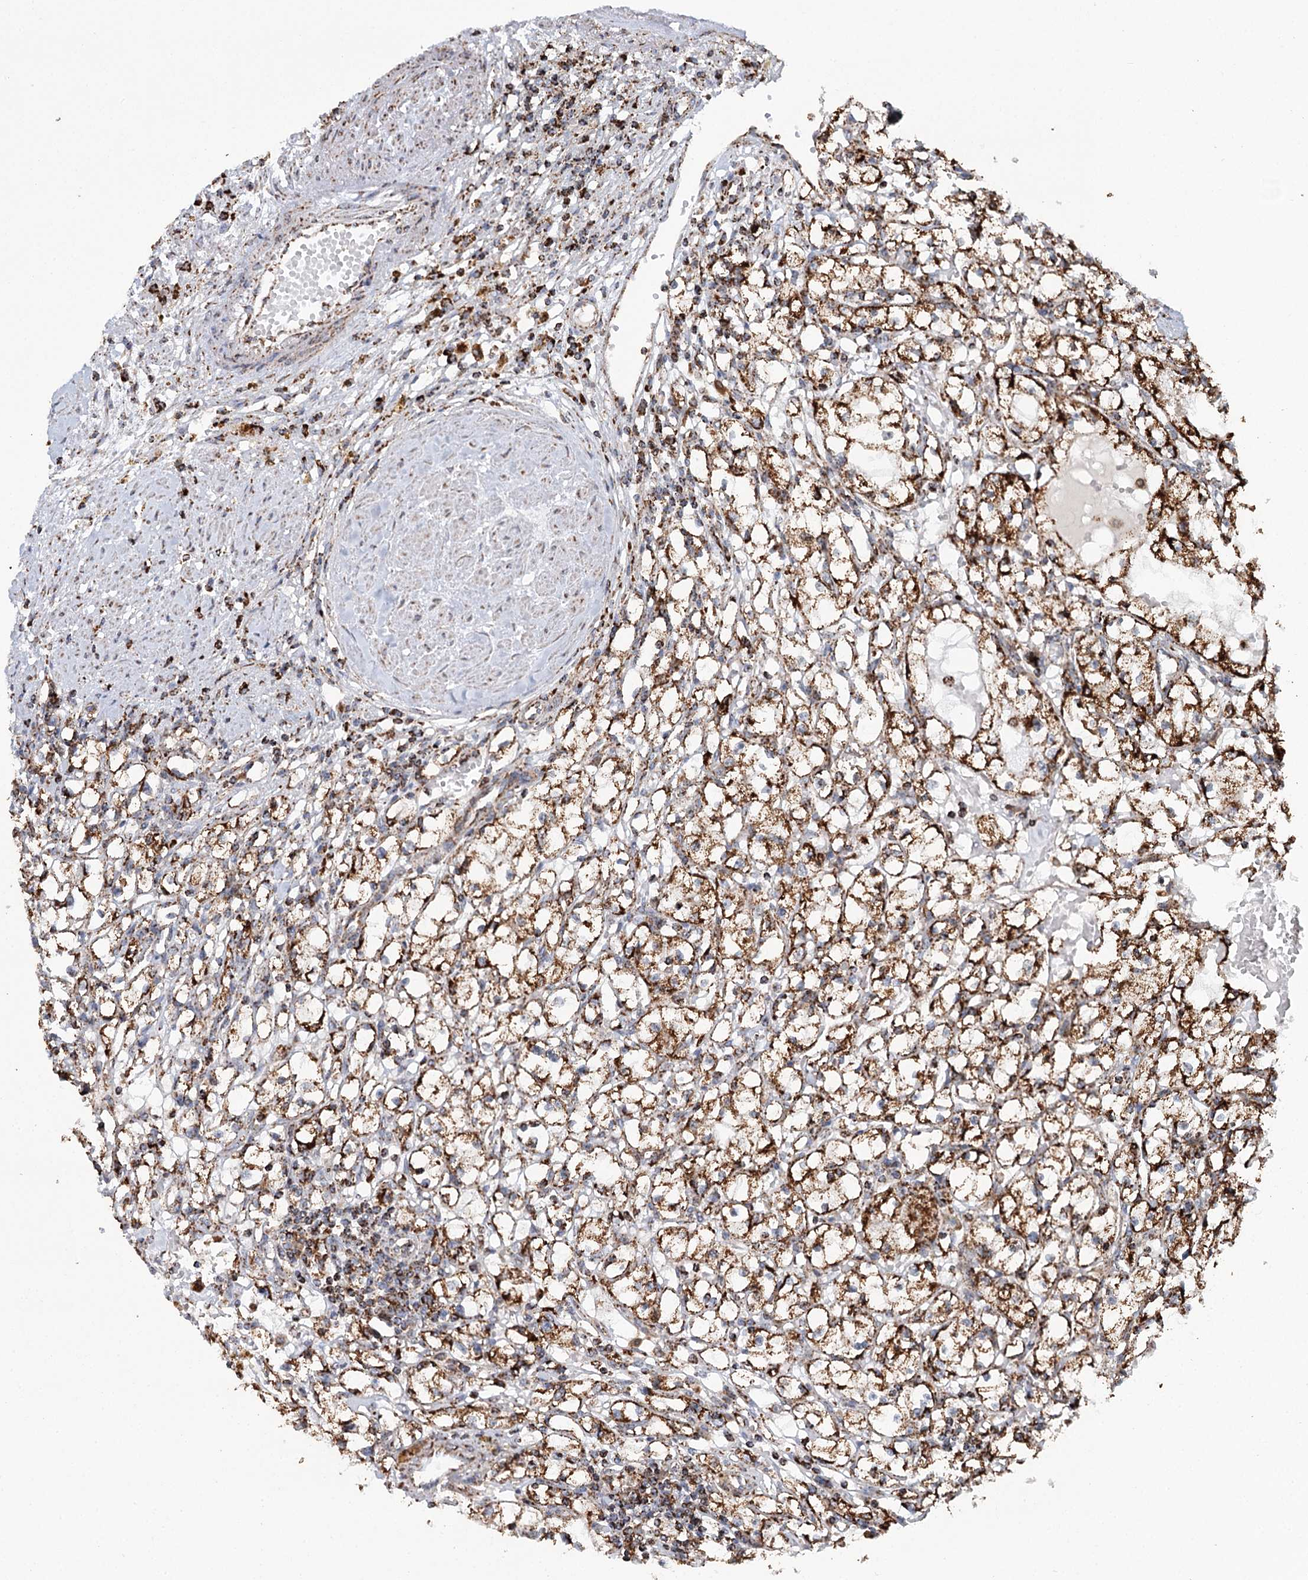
{"staining": {"intensity": "moderate", "quantity": ">75%", "location": "cytoplasmic/membranous"}, "tissue": "renal cancer", "cell_type": "Tumor cells", "image_type": "cancer", "snomed": [{"axis": "morphology", "description": "Adenocarcinoma, NOS"}, {"axis": "topography", "description": "Kidney"}], "caption": "Moderate cytoplasmic/membranous protein positivity is appreciated in about >75% of tumor cells in renal cancer (adenocarcinoma).", "gene": "APH1A", "patient": {"sex": "male", "age": 56}}